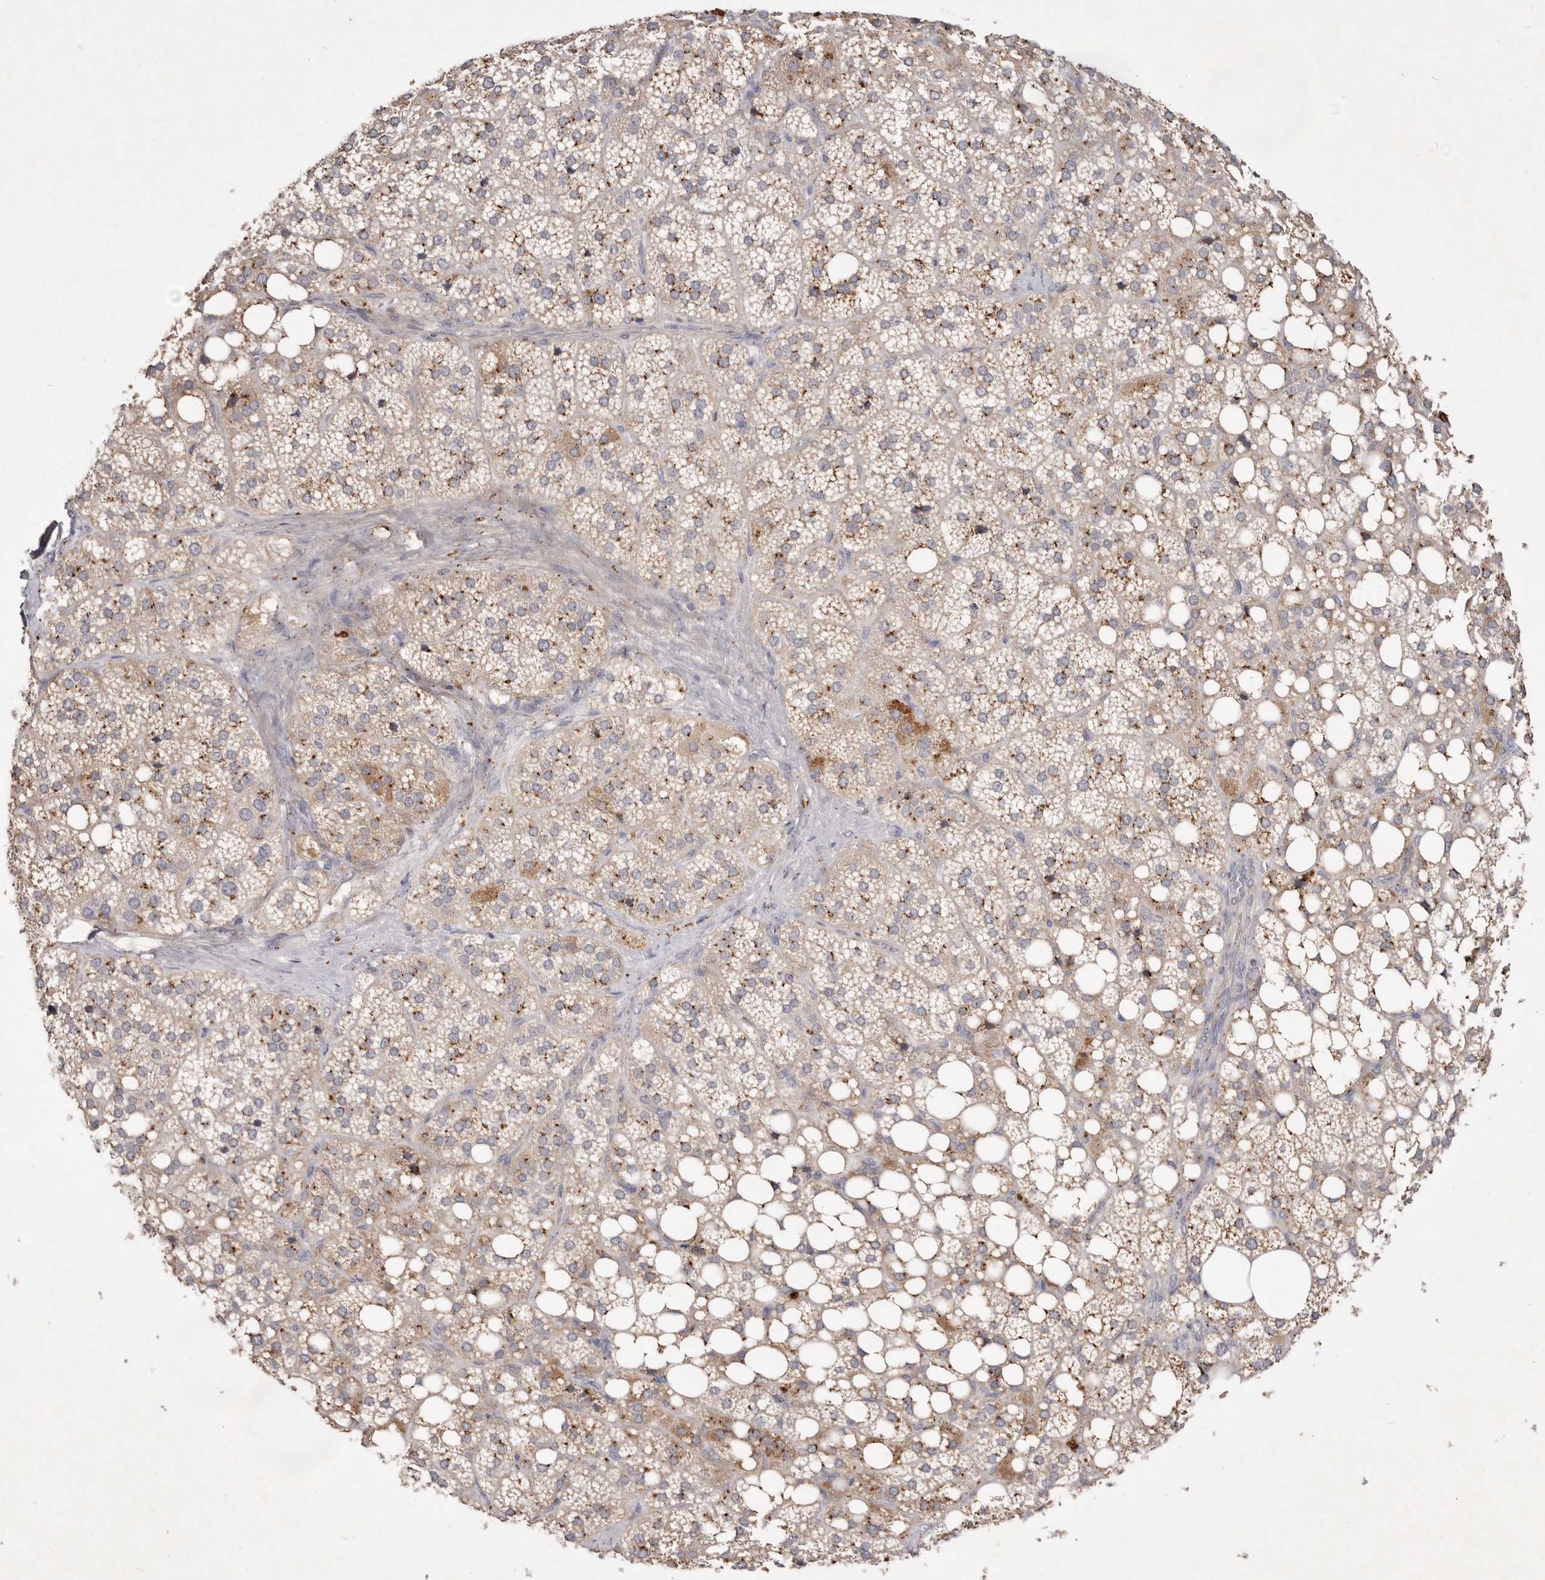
{"staining": {"intensity": "moderate", "quantity": ">75%", "location": "cytoplasmic/membranous"}, "tissue": "adrenal gland", "cell_type": "Glandular cells", "image_type": "normal", "snomed": [{"axis": "morphology", "description": "Normal tissue, NOS"}, {"axis": "topography", "description": "Adrenal gland"}], "caption": "Brown immunohistochemical staining in normal human adrenal gland exhibits moderate cytoplasmic/membranous expression in about >75% of glandular cells. The staining is performed using DAB (3,3'-diaminobenzidine) brown chromogen to label protein expression. The nuclei are counter-stained blue using hematoxylin.", "gene": "USP24", "patient": {"sex": "female", "age": 59}}